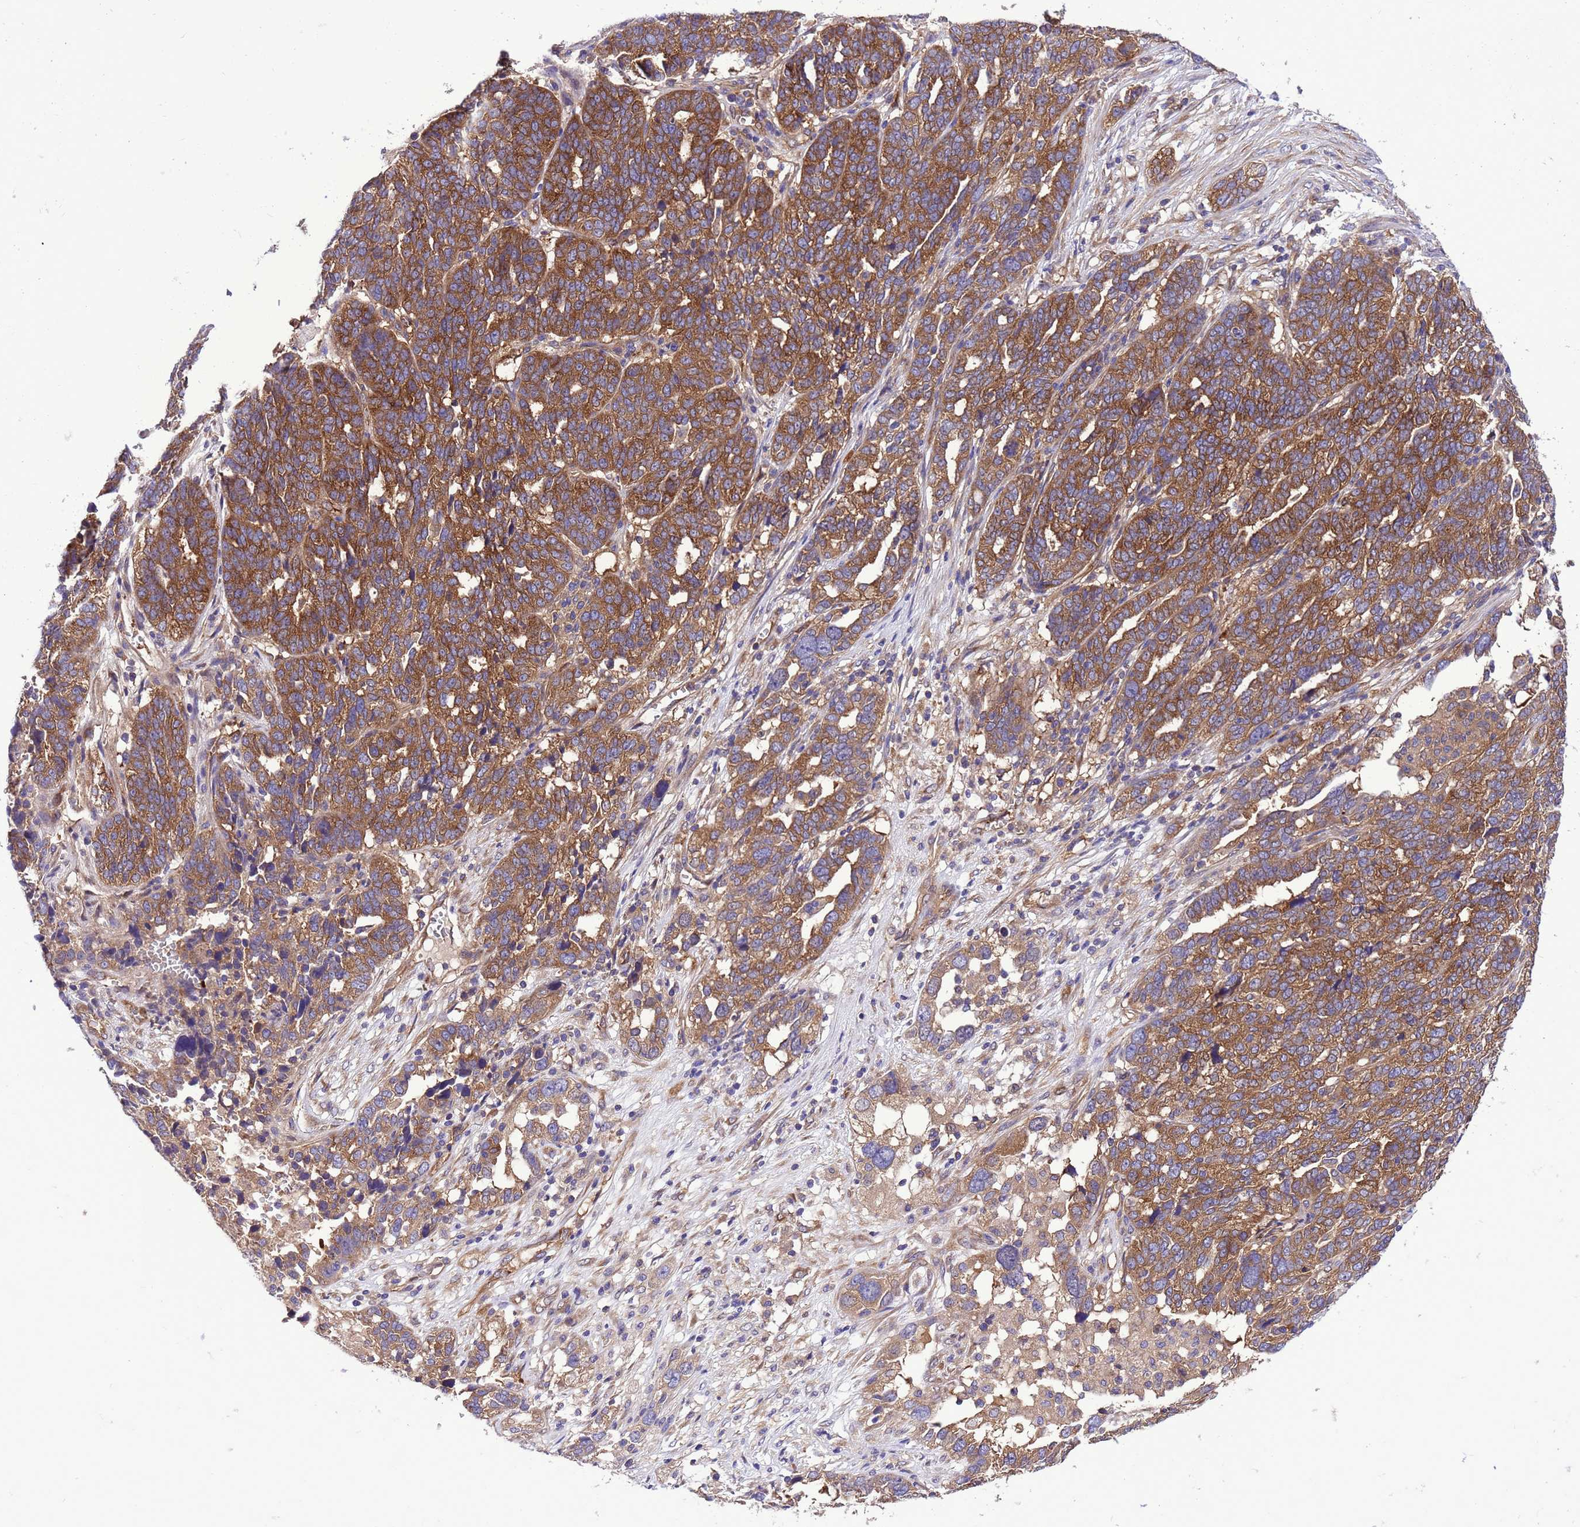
{"staining": {"intensity": "strong", "quantity": ">75%", "location": "cytoplasmic/membranous"}, "tissue": "ovarian cancer", "cell_type": "Tumor cells", "image_type": "cancer", "snomed": [{"axis": "morphology", "description": "Cystadenocarcinoma, serous, NOS"}, {"axis": "topography", "description": "Ovary"}], "caption": "Serous cystadenocarcinoma (ovarian) tissue shows strong cytoplasmic/membranous expression in about >75% of tumor cells", "gene": "RABEP2", "patient": {"sex": "female", "age": 59}}